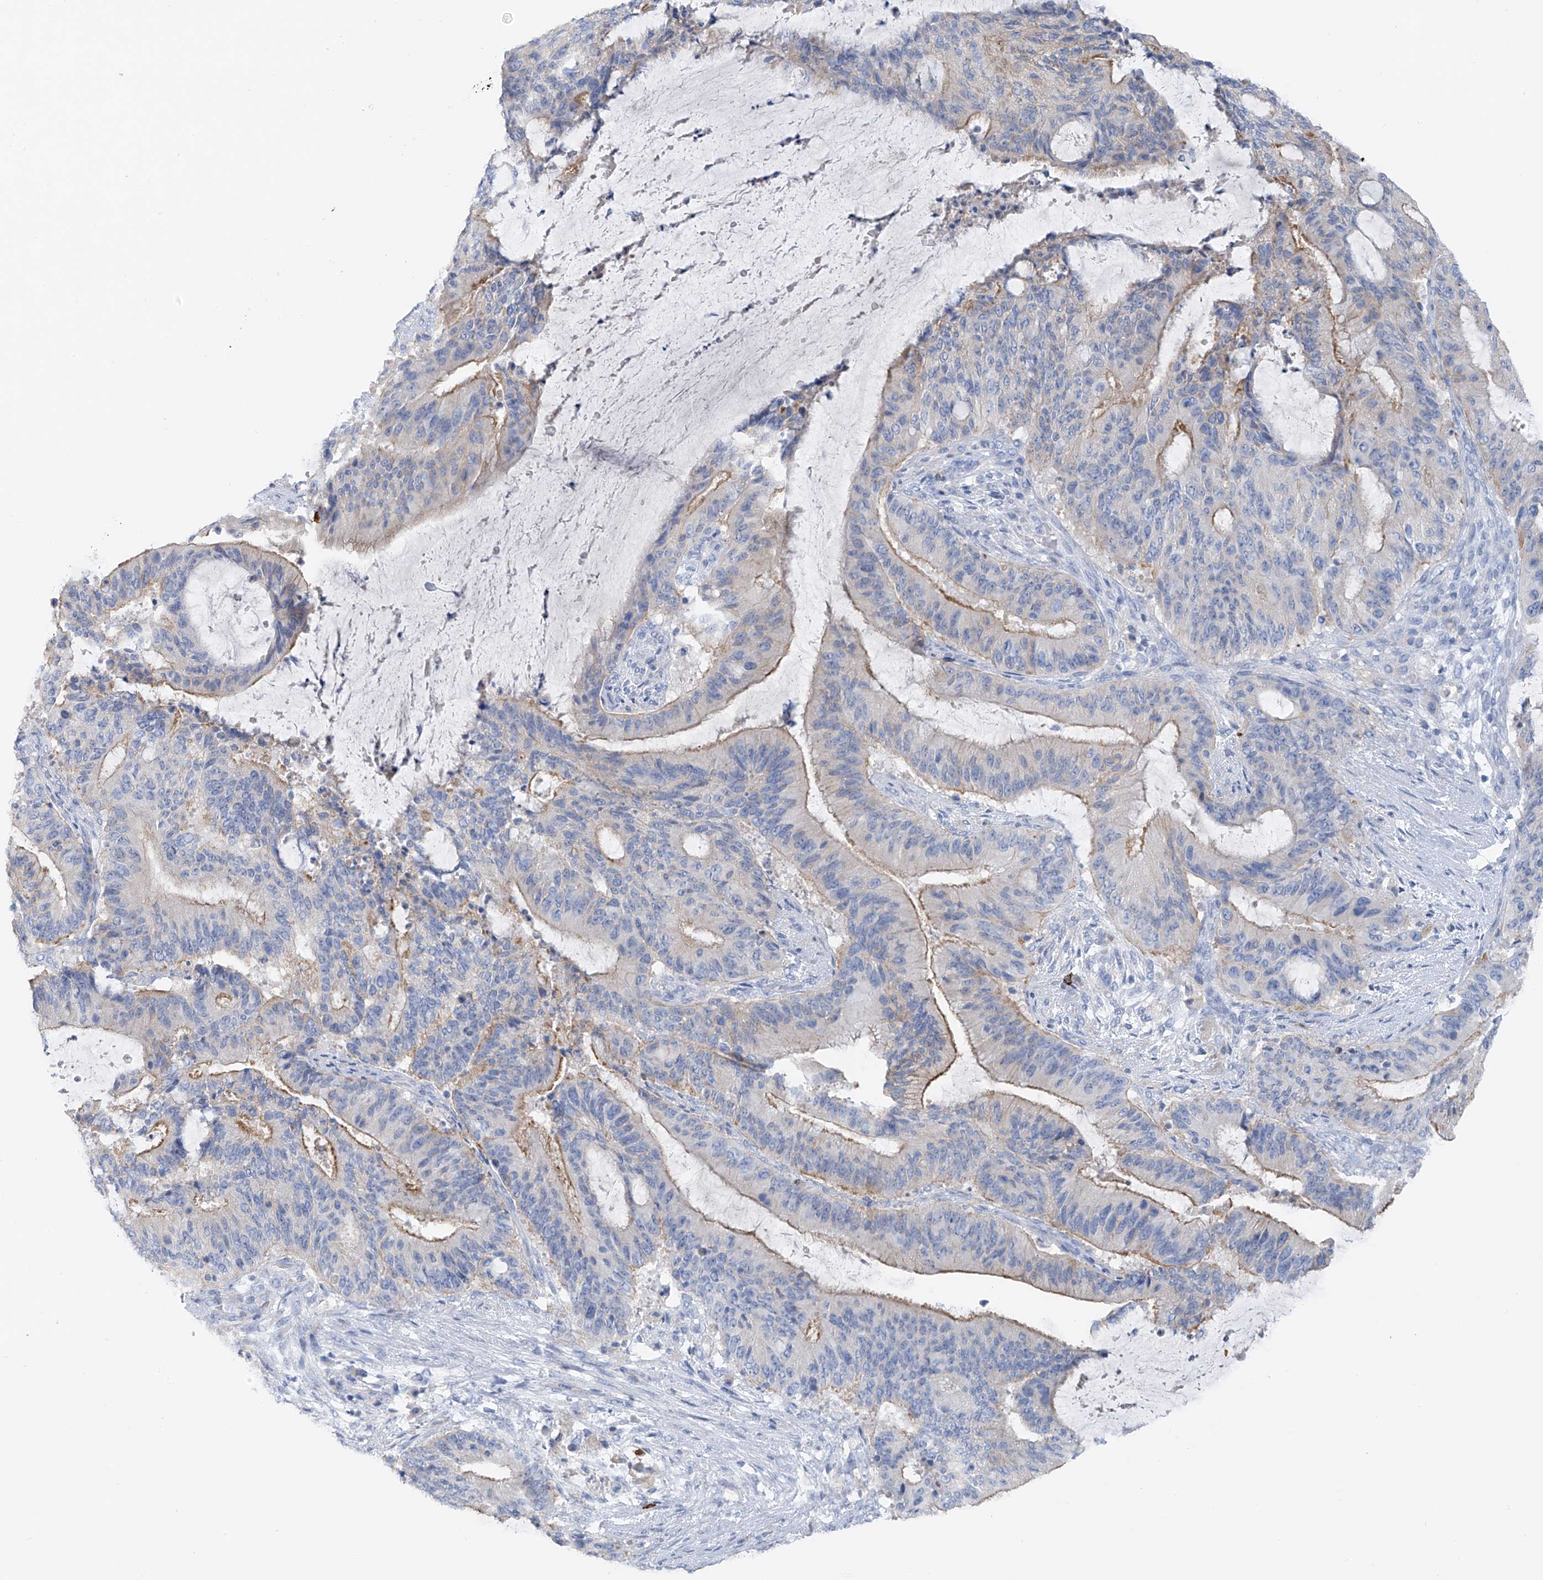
{"staining": {"intensity": "moderate", "quantity": "<25%", "location": "cytoplasmic/membranous"}, "tissue": "liver cancer", "cell_type": "Tumor cells", "image_type": "cancer", "snomed": [{"axis": "morphology", "description": "Normal tissue, NOS"}, {"axis": "morphology", "description": "Cholangiocarcinoma"}, {"axis": "topography", "description": "Liver"}, {"axis": "topography", "description": "Peripheral nerve tissue"}], "caption": "Cholangiocarcinoma (liver) was stained to show a protein in brown. There is low levels of moderate cytoplasmic/membranous expression in approximately <25% of tumor cells. The protein of interest is stained brown, and the nuclei are stained in blue (DAB IHC with brightfield microscopy, high magnification).", "gene": "POMGNT2", "patient": {"sex": "female", "age": 73}}